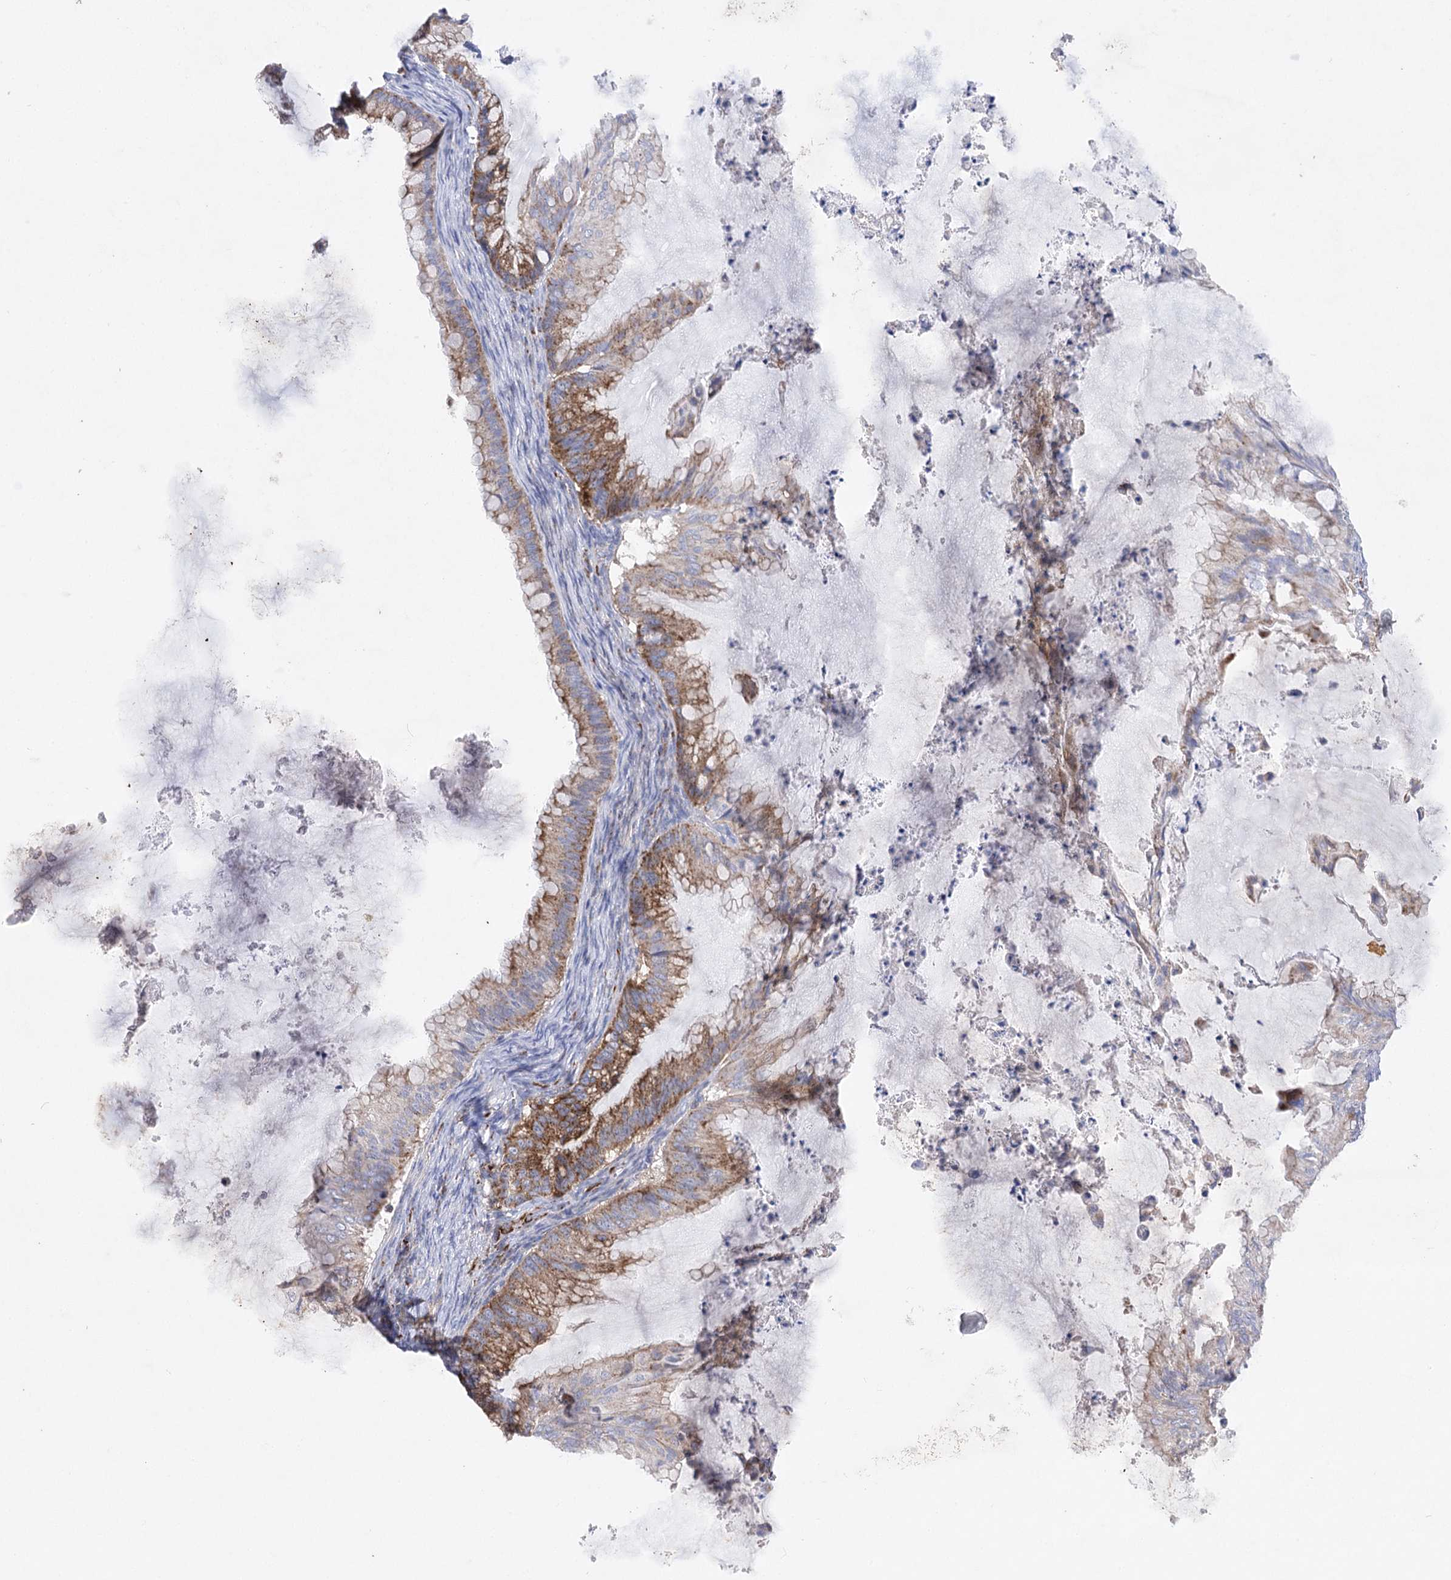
{"staining": {"intensity": "moderate", "quantity": ">75%", "location": "cytoplasmic/membranous"}, "tissue": "ovarian cancer", "cell_type": "Tumor cells", "image_type": "cancer", "snomed": [{"axis": "morphology", "description": "Cystadenocarcinoma, mucinous, NOS"}, {"axis": "topography", "description": "Ovary"}], "caption": "IHC (DAB) staining of human mucinous cystadenocarcinoma (ovarian) displays moderate cytoplasmic/membranous protein expression in approximately >75% of tumor cells. The protein of interest is shown in brown color, while the nuclei are stained blue.", "gene": "COX15", "patient": {"sex": "female", "age": 71}}